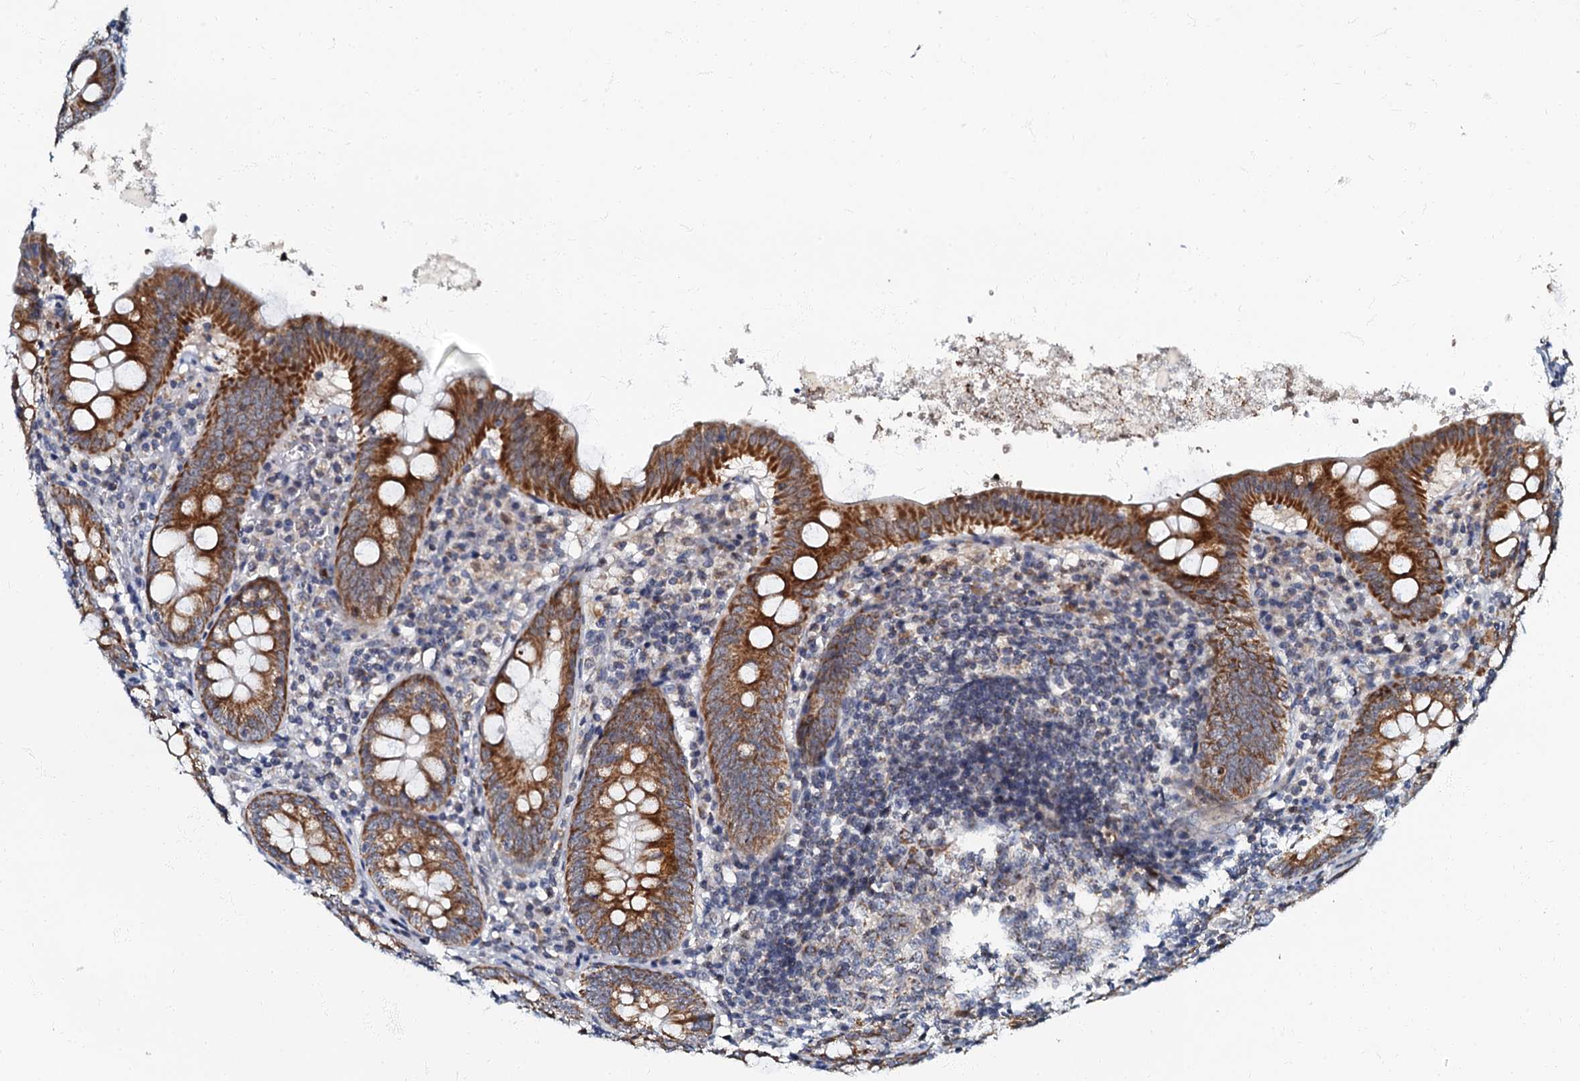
{"staining": {"intensity": "strong", "quantity": ">75%", "location": "cytoplasmic/membranous"}, "tissue": "appendix", "cell_type": "Glandular cells", "image_type": "normal", "snomed": [{"axis": "morphology", "description": "Normal tissue, NOS"}, {"axis": "topography", "description": "Appendix"}], "caption": "Glandular cells show strong cytoplasmic/membranous staining in about >75% of cells in normal appendix. (IHC, brightfield microscopy, high magnification).", "gene": "MRPL51", "patient": {"sex": "female", "age": 54}}